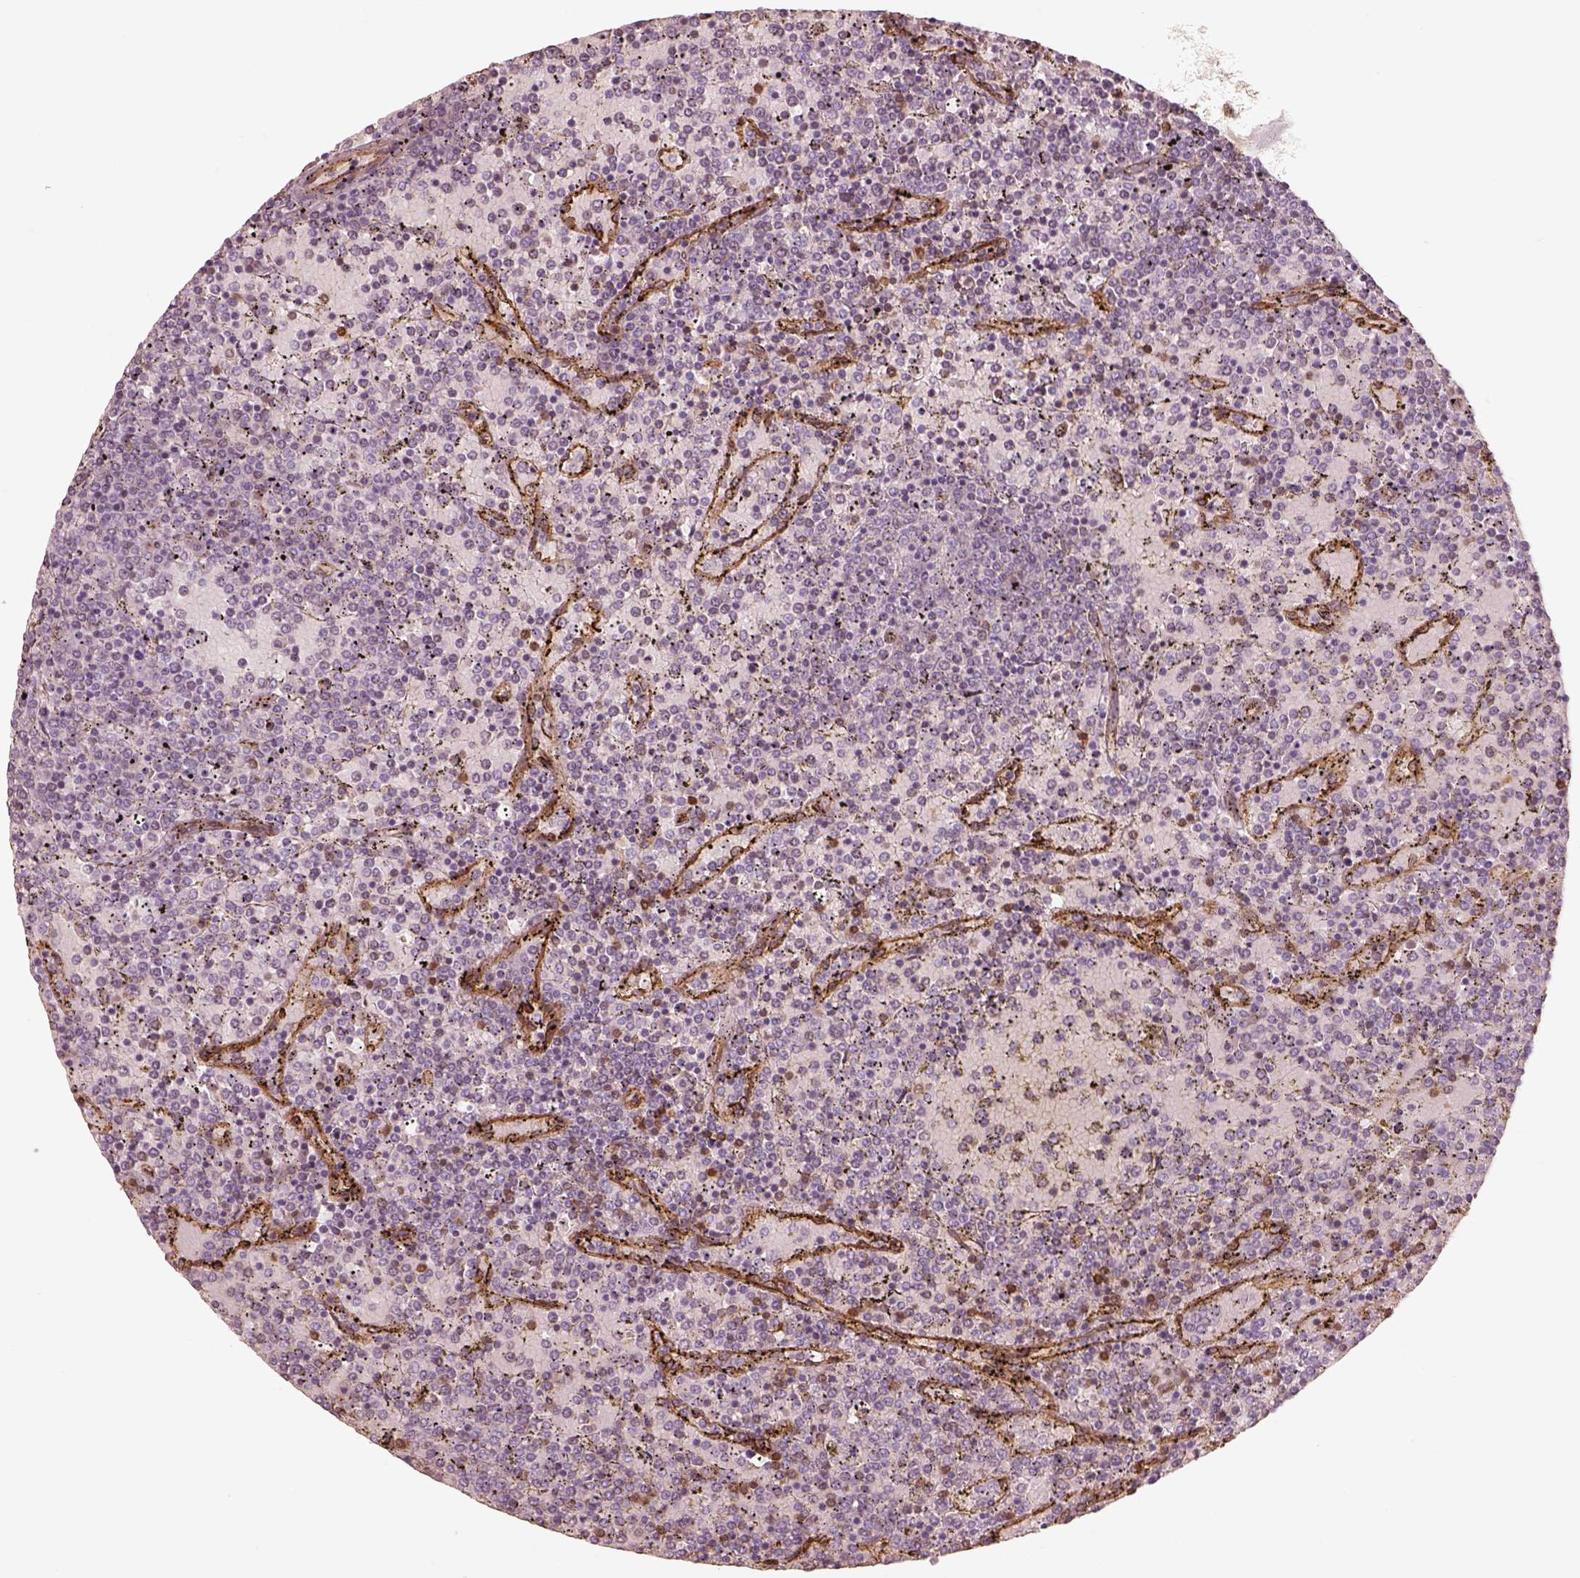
{"staining": {"intensity": "negative", "quantity": "none", "location": "none"}, "tissue": "lymphoma", "cell_type": "Tumor cells", "image_type": "cancer", "snomed": [{"axis": "morphology", "description": "Malignant lymphoma, non-Hodgkin's type, Low grade"}, {"axis": "topography", "description": "Spleen"}], "caption": "A photomicrograph of human malignant lymphoma, non-Hodgkin's type (low-grade) is negative for staining in tumor cells.", "gene": "CRYM", "patient": {"sex": "female", "age": 77}}